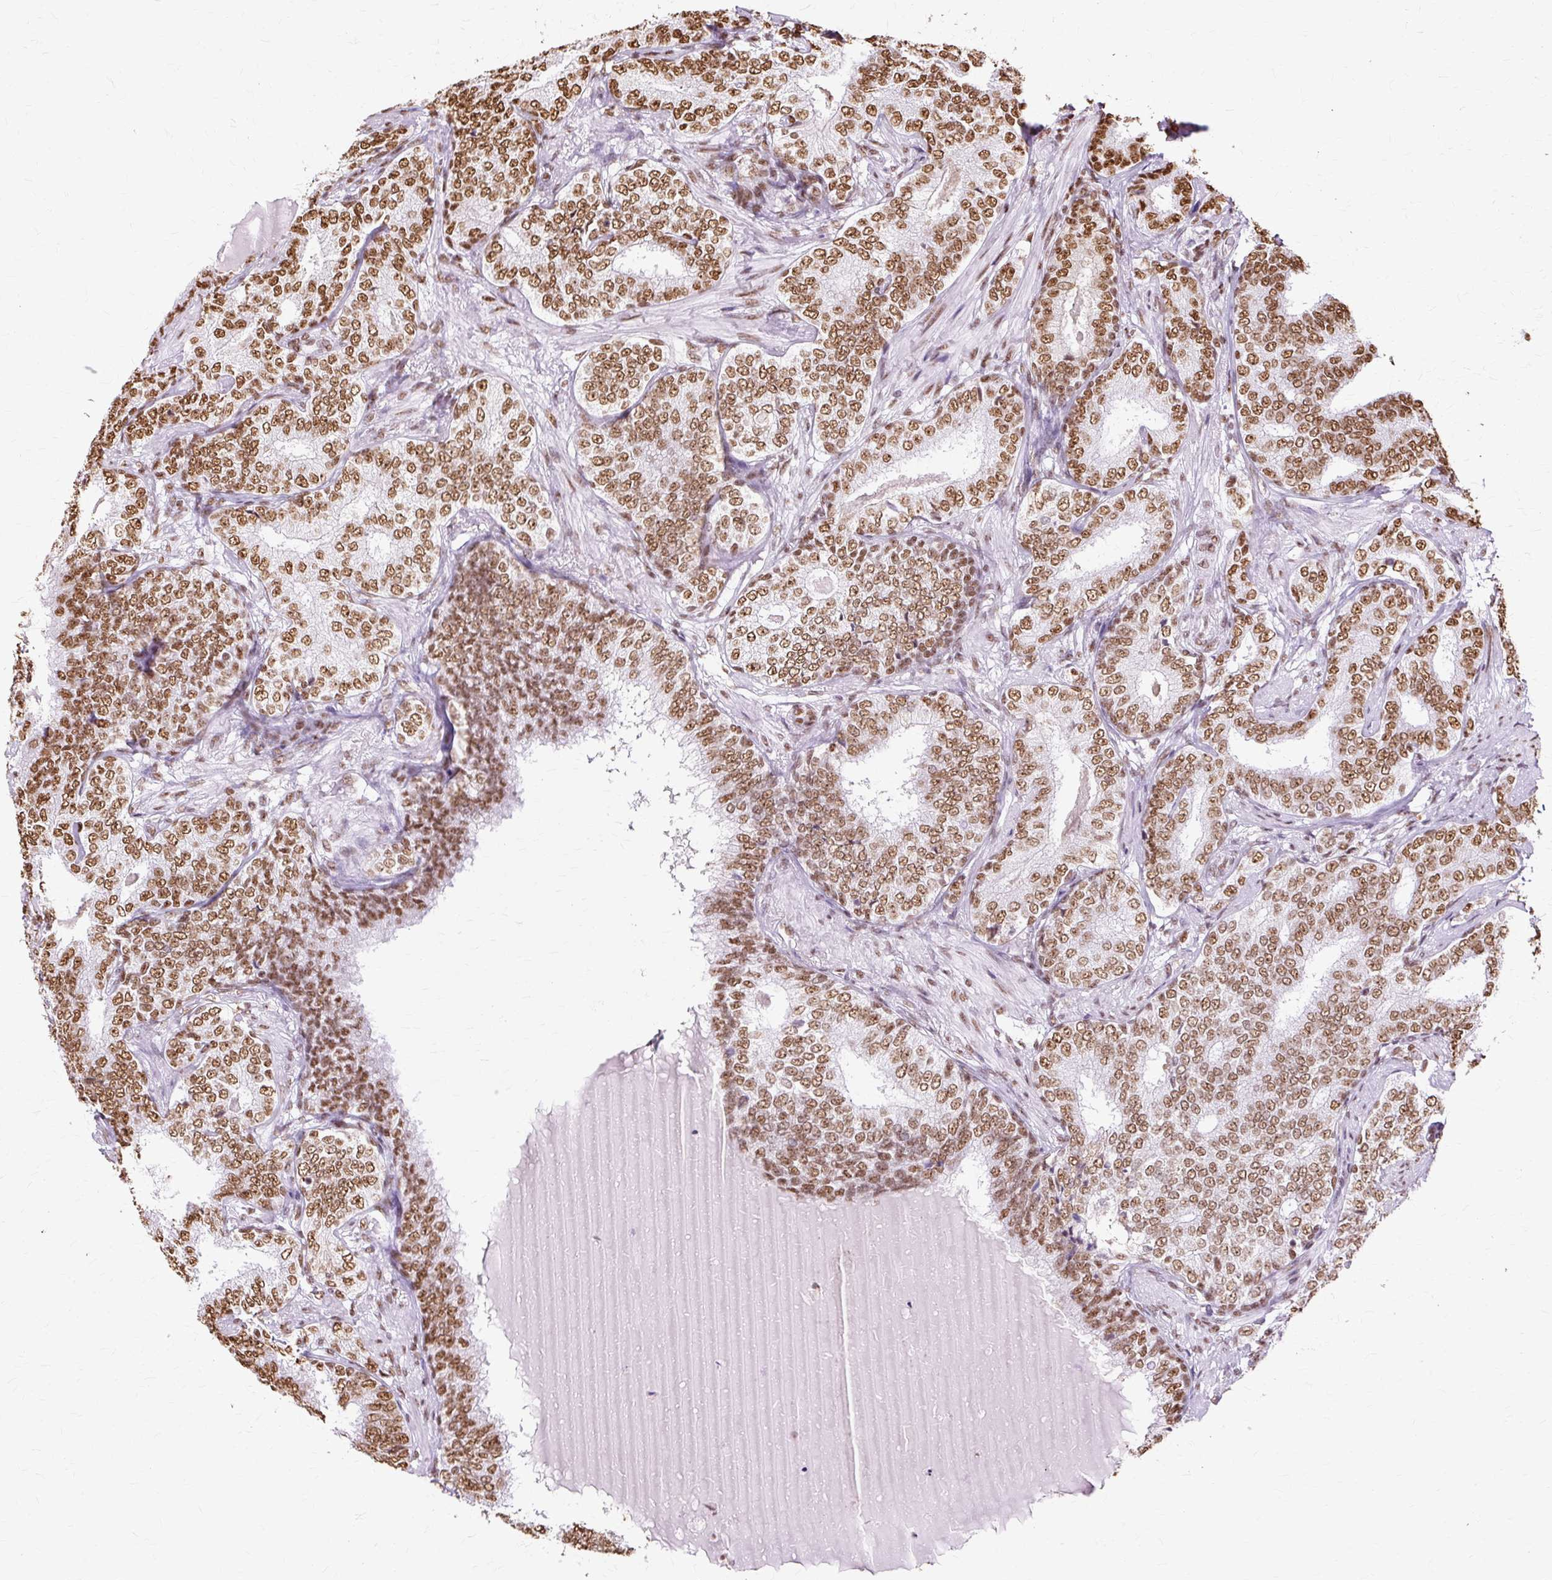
{"staining": {"intensity": "moderate", "quantity": ">75%", "location": "nuclear"}, "tissue": "prostate cancer", "cell_type": "Tumor cells", "image_type": "cancer", "snomed": [{"axis": "morphology", "description": "Adenocarcinoma, High grade"}, {"axis": "topography", "description": "Prostate"}], "caption": "An IHC micrograph of tumor tissue is shown. Protein staining in brown labels moderate nuclear positivity in prostate cancer (high-grade adenocarcinoma) within tumor cells. The staining is performed using DAB brown chromogen to label protein expression. The nuclei are counter-stained blue using hematoxylin.", "gene": "XRCC6", "patient": {"sex": "male", "age": 72}}